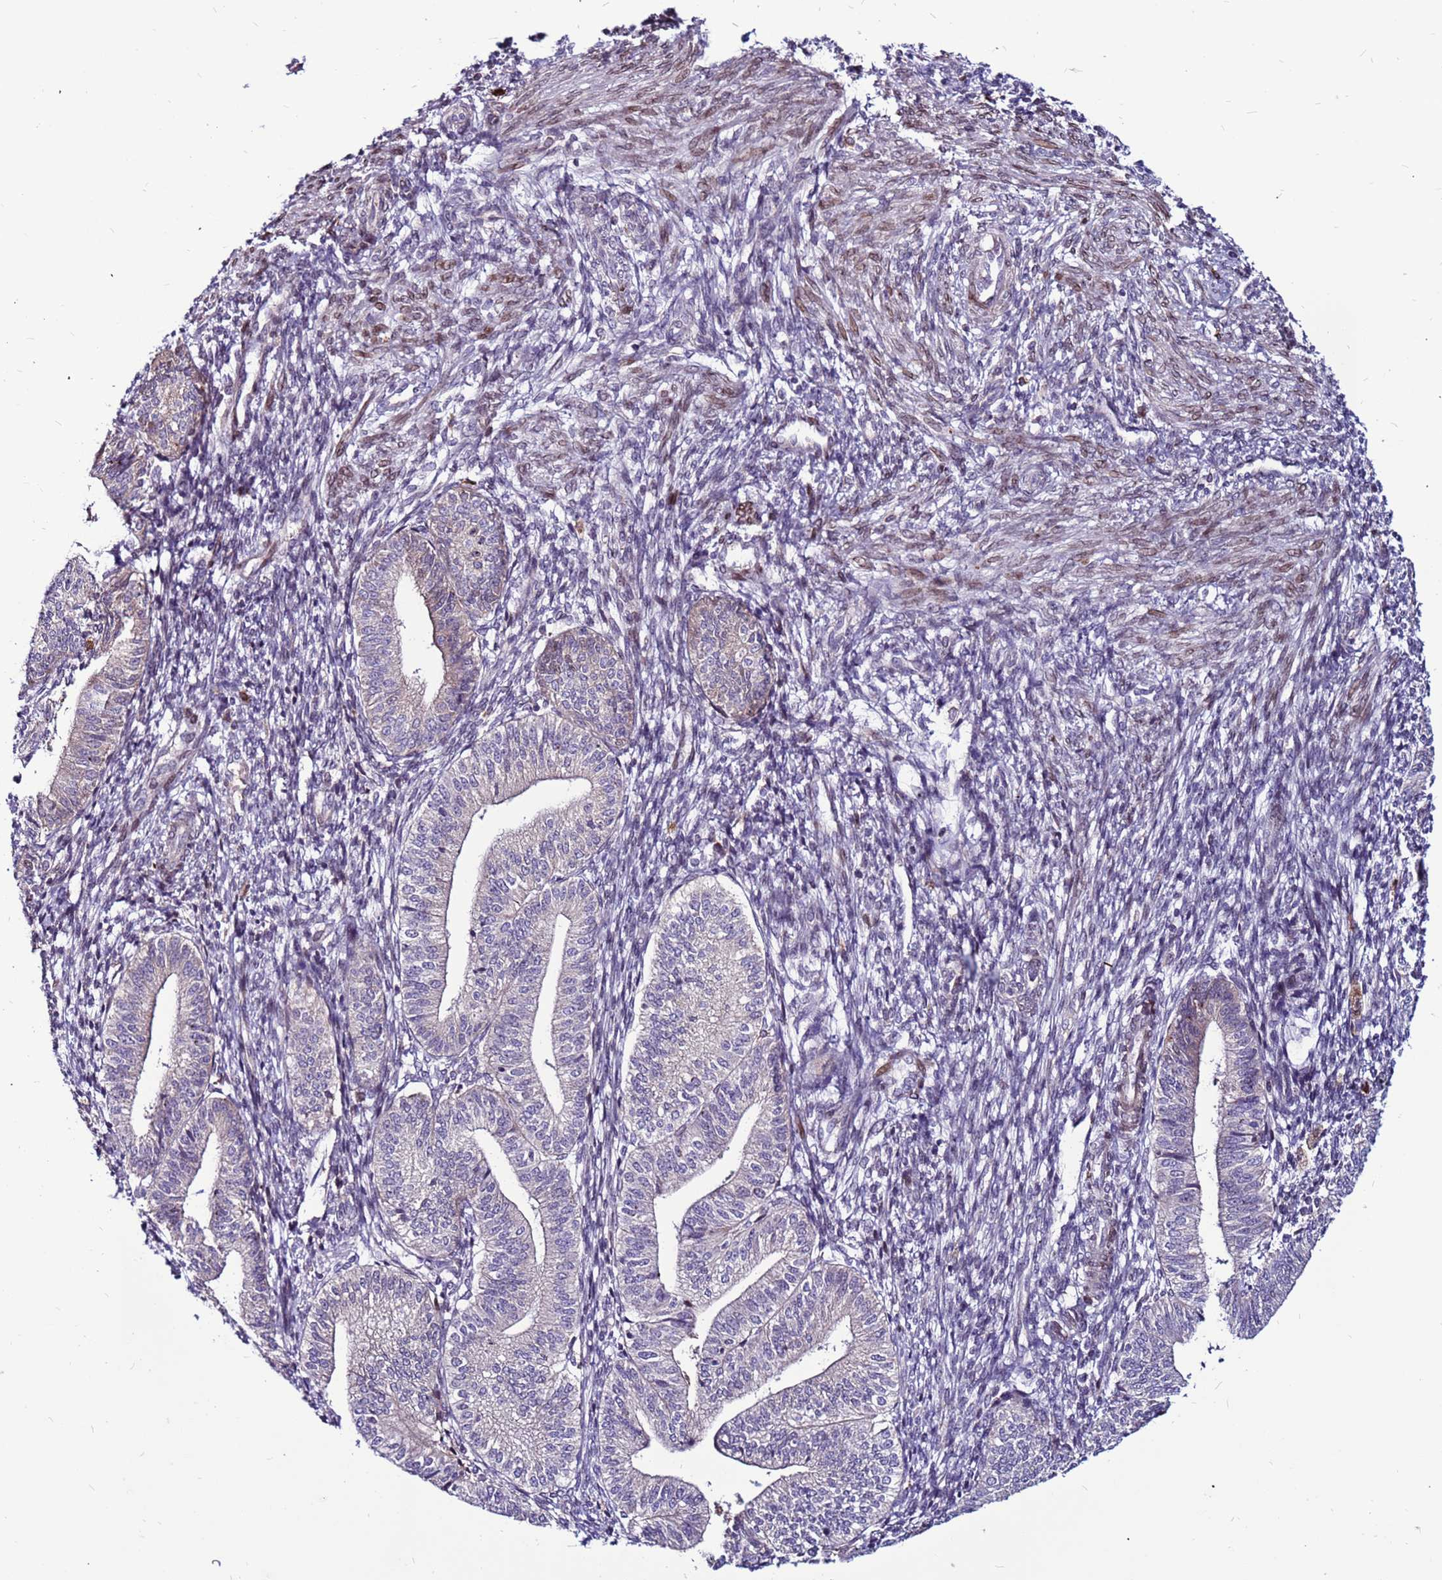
{"staining": {"intensity": "negative", "quantity": "none", "location": "none"}, "tissue": "endometrium", "cell_type": "Cells in endometrial stroma", "image_type": "normal", "snomed": [{"axis": "morphology", "description": "Normal tissue, NOS"}, {"axis": "topography", "description": "Endometrium"}], "caption": "A high-resolution histopathology image shows immunohistochemistry (IHC) staining of unremarkable endometrium, which shows no significant positivity in cells in endometrial stroma. (Stains: DAB (3,3'-diaminobenzidine) IHC with hematoxylin counter stain, Microscopy: brightfield microscopy at high magnification).", "gene": "CCDC71", "patient": {"sex": "female", "age": 34}}